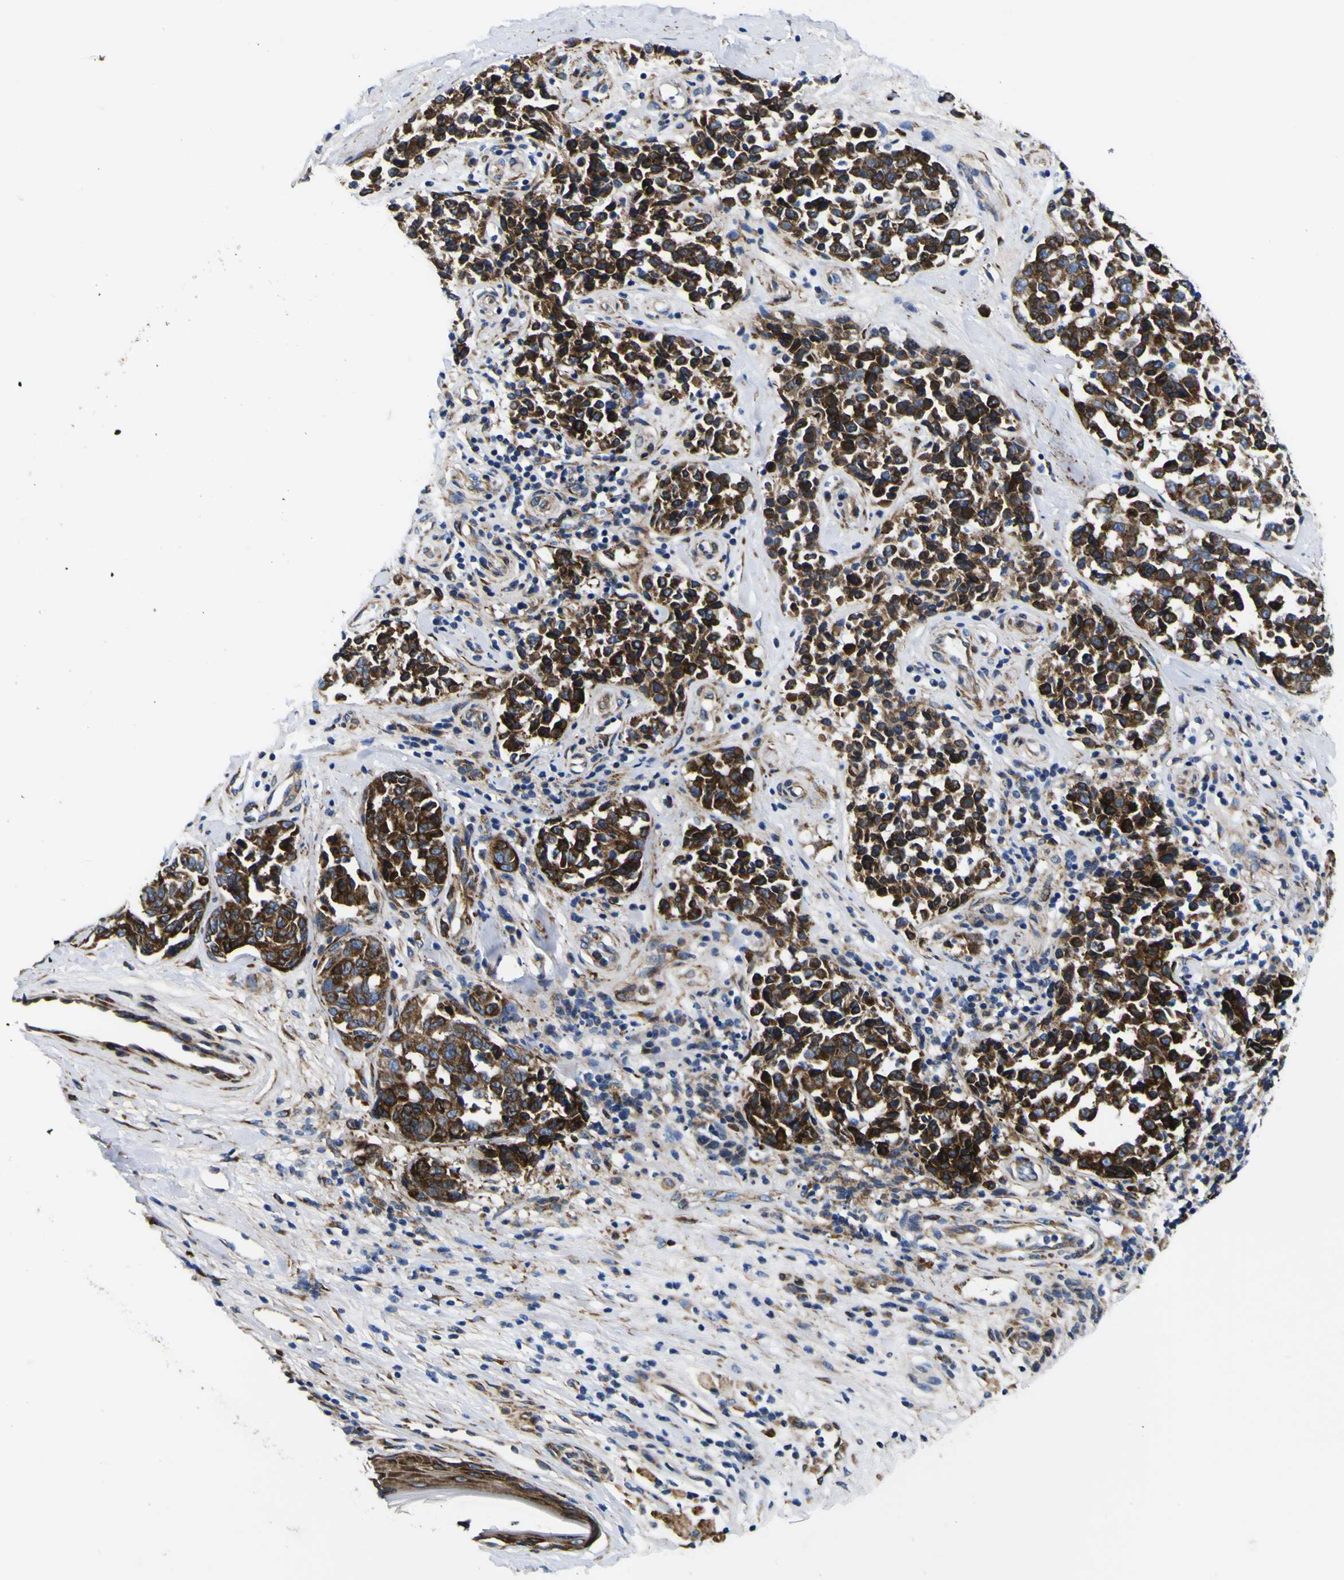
{"staining": {"intensity": "strong", "quantity": ">75%", "location": "cytoplasmic/membranous"}, "tissue": "melanoma", "cell_type": "Tumor cells", "image_type": "cancer", "snomed": [{"axis": "morphology", "description": "Malignant melanoma, NOS"}, {"axis": "topography", "description": "Skin"}], "caption": "Tumor cells show high levels of strong cytoplasmic/membranous positivity in about >75% of cells in human melanoma.", "gene": "SCD", "patient": {"sex": "female", "age": 64}}